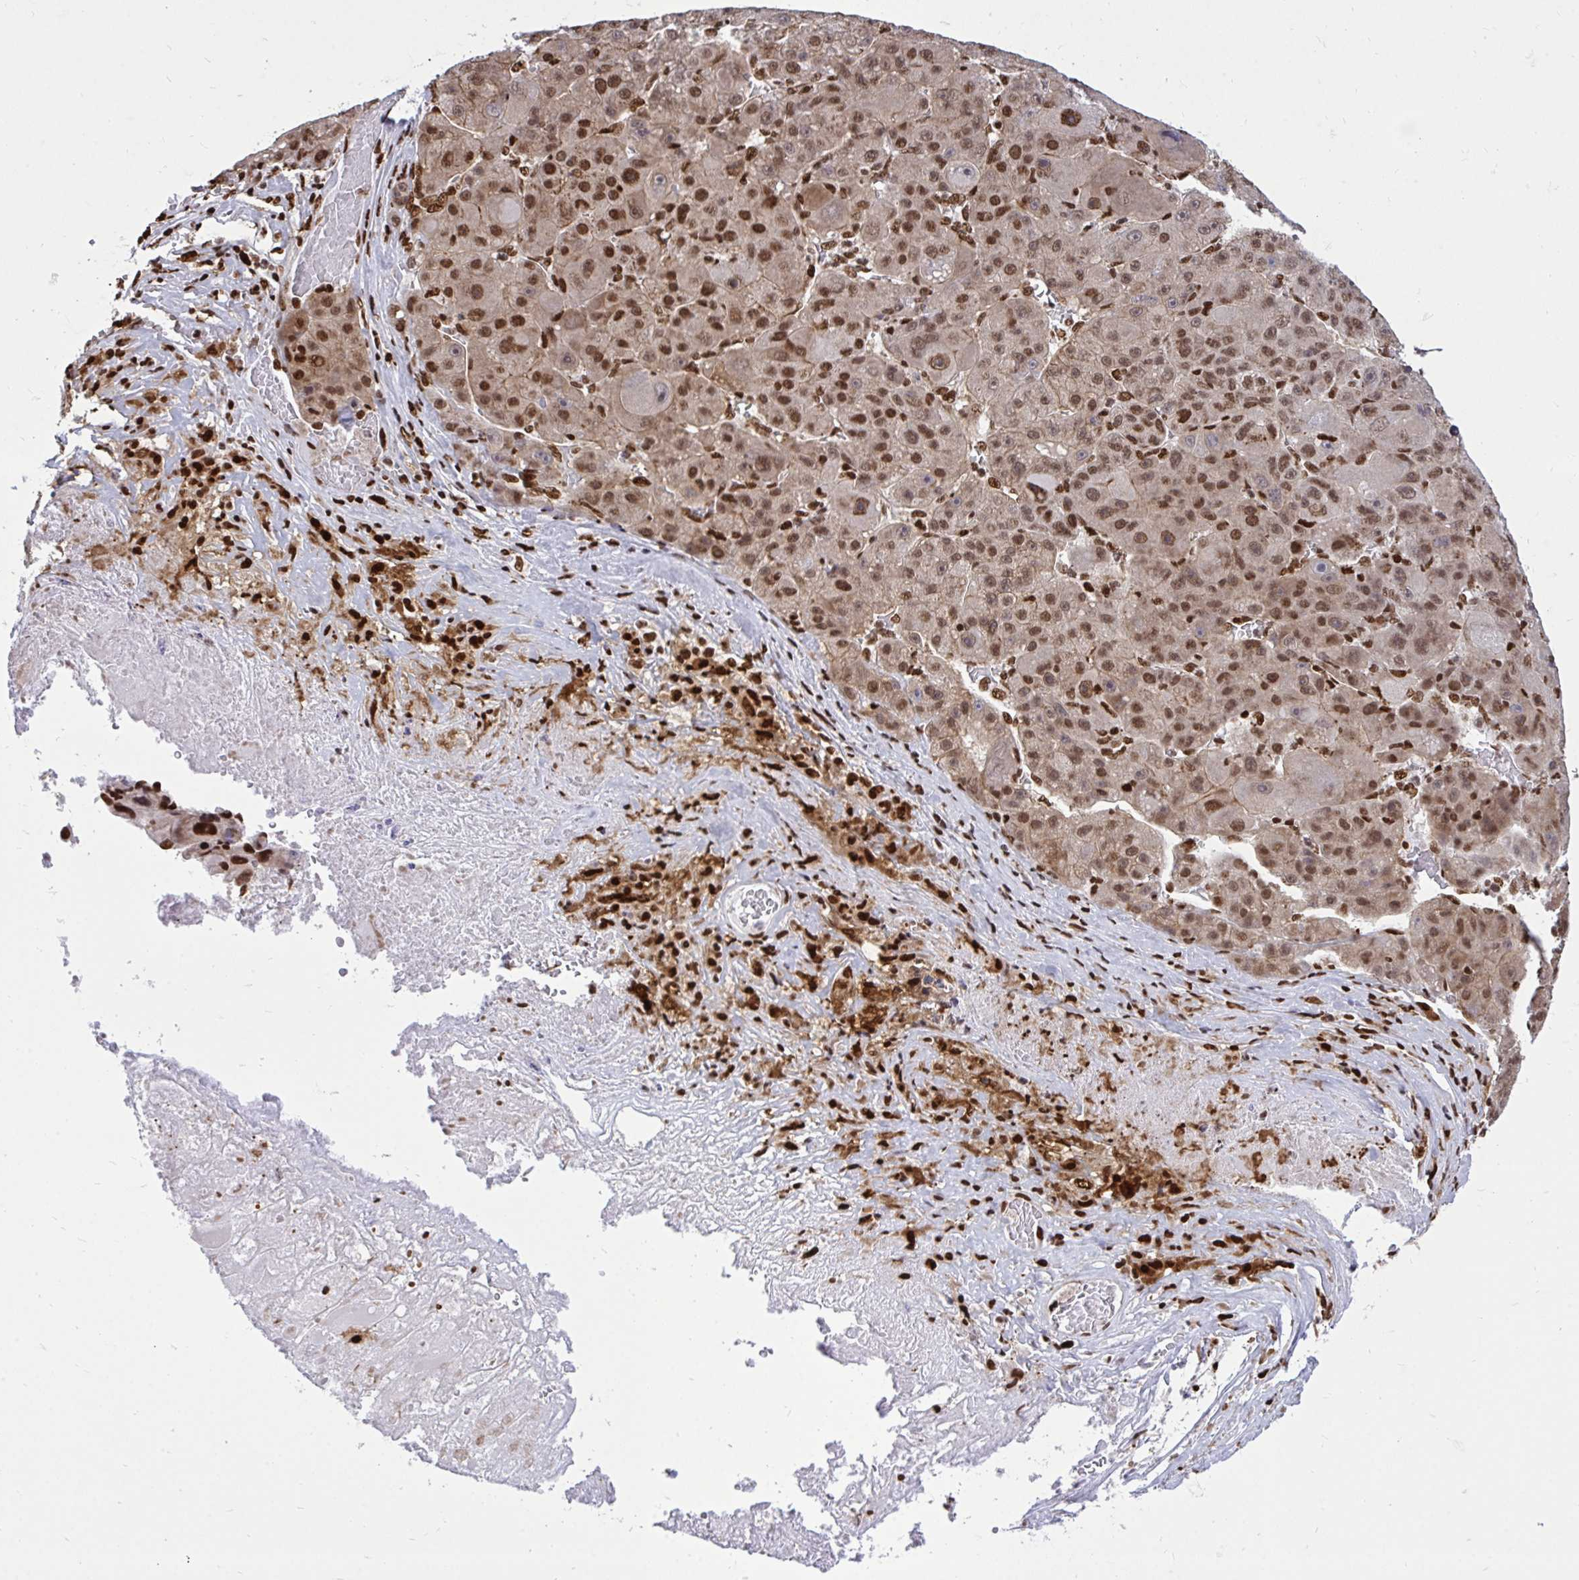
{"staining": {"intensity": "moderate", "quantity": ">75%", "location": "nuclear"}, "tissue": "liver cancer", "cell_type": "Tumor cells", "image_type": "cancer", "snomed": [{"axis": "morphology", "description": "Carcinoma, Hepatocellular, NOS"}, {"axis": "topography", "description": "Liver"}], "caption": "Liver hepatocellular carcinoma was stained to show a protein in brown. There is medium levels of moderate nuclear positivity in approximately >75% of tumor cells. (DAB (3,3'-diaminobenzidine) = brown stain, brightfield microscopy at high magnification).", "gene": "TBL1Y", "patient": {"sex": "male", "age": 76}}